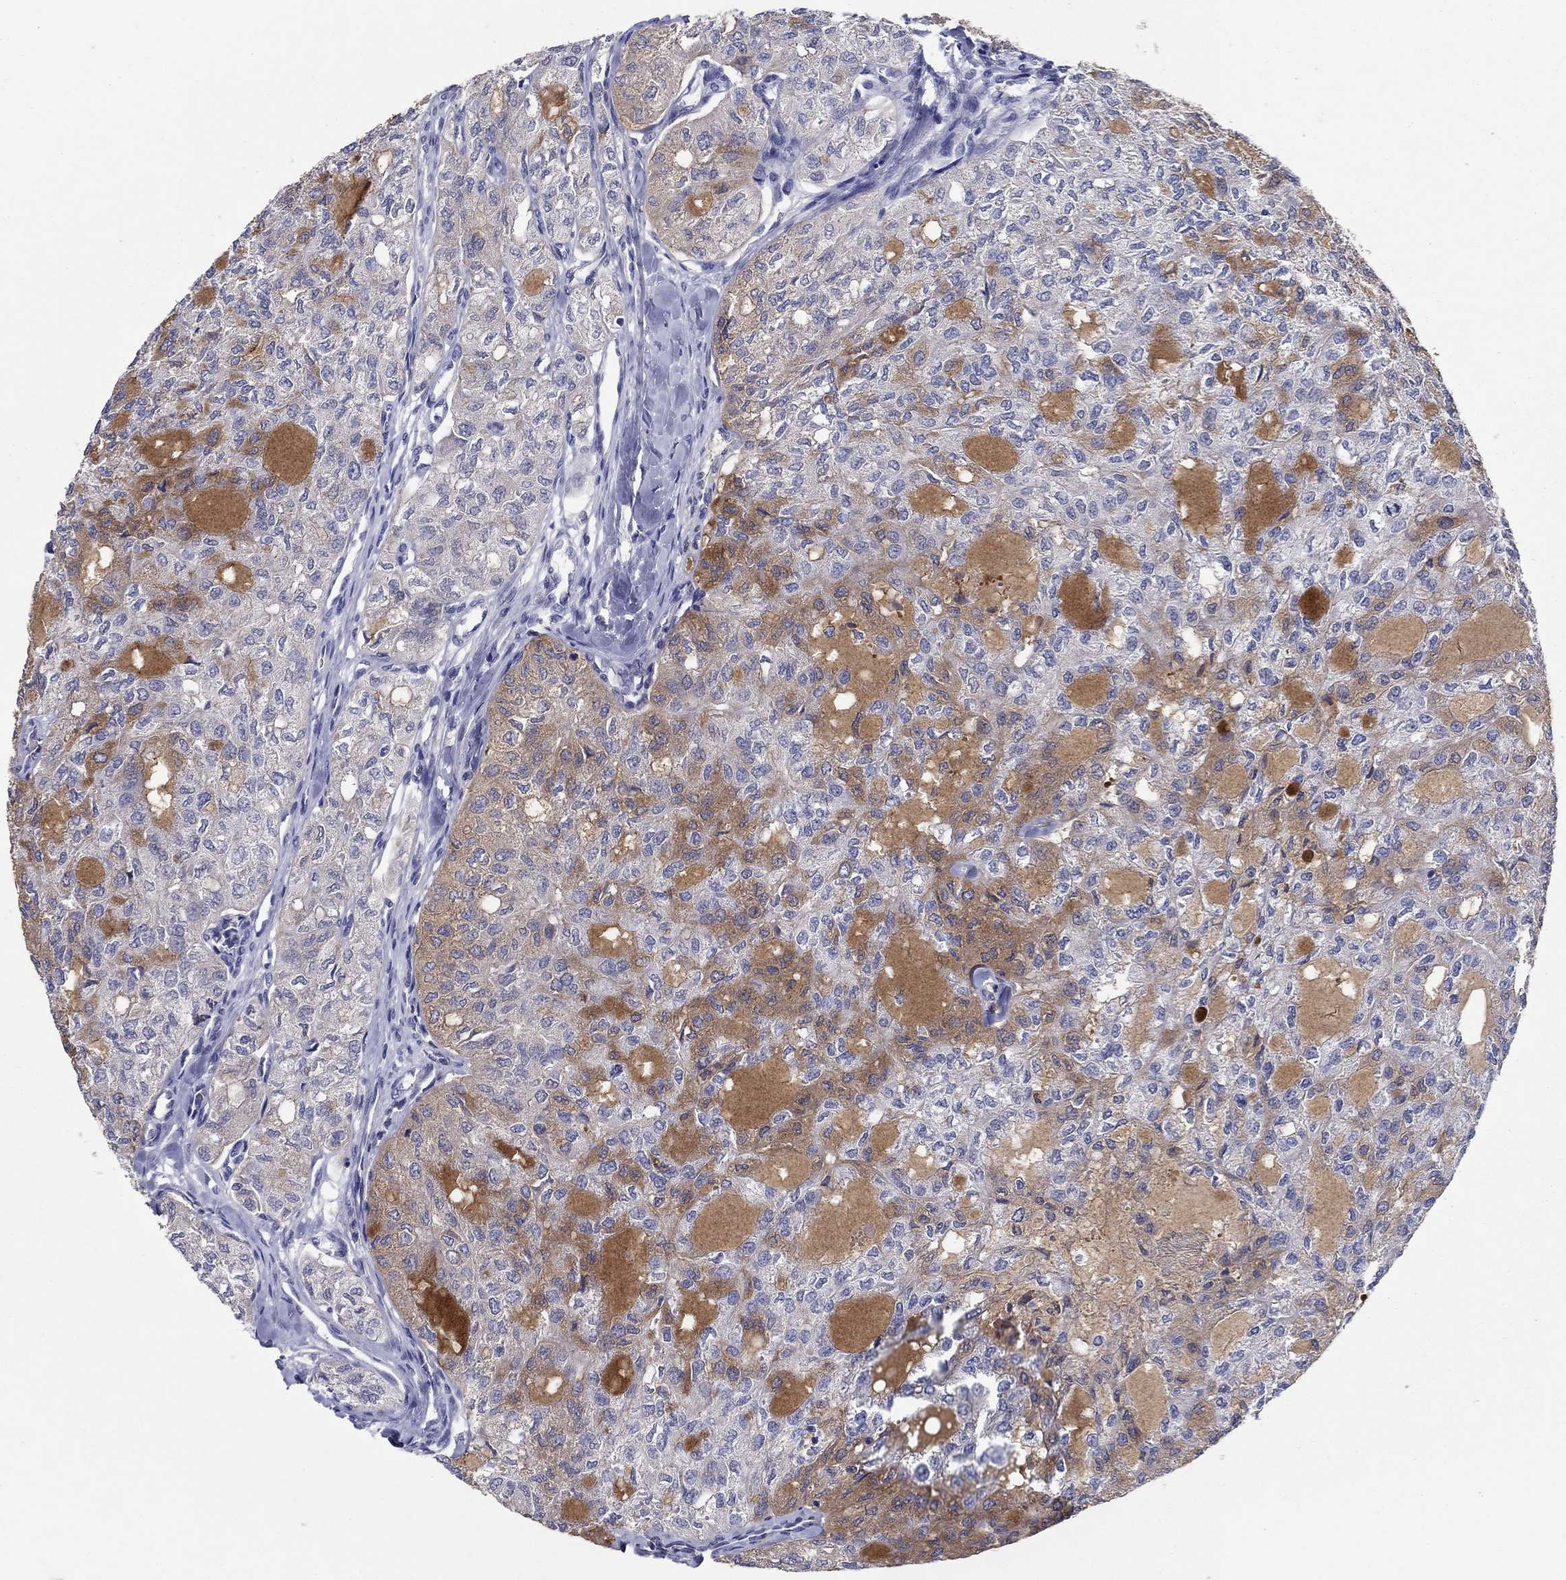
{"staining": {"intensity": "moderate", "quantity": "<25%", "location": "cytoplasmic/membranous"}, "tissue": "thyroid cancer", "cell_type": "Tumor cells", "image_type": "cancer", "snomed": [{"axis": "morphology", "description": "Follicular adenoma carcinoma, NOS"}, {"axis": "topography", "description": "Thyroid gland"}], "caption": "Immunohistochemistry (DAB (3,3'-diaminobenzidine)) staining of human thyroid follicular adenoma carcinoma shows moderate cytoplasmic/membranous protein expression in about <25% of tumor cells.", "gene": "PROZ", "patient": {"sex": "male", "age": 75}}